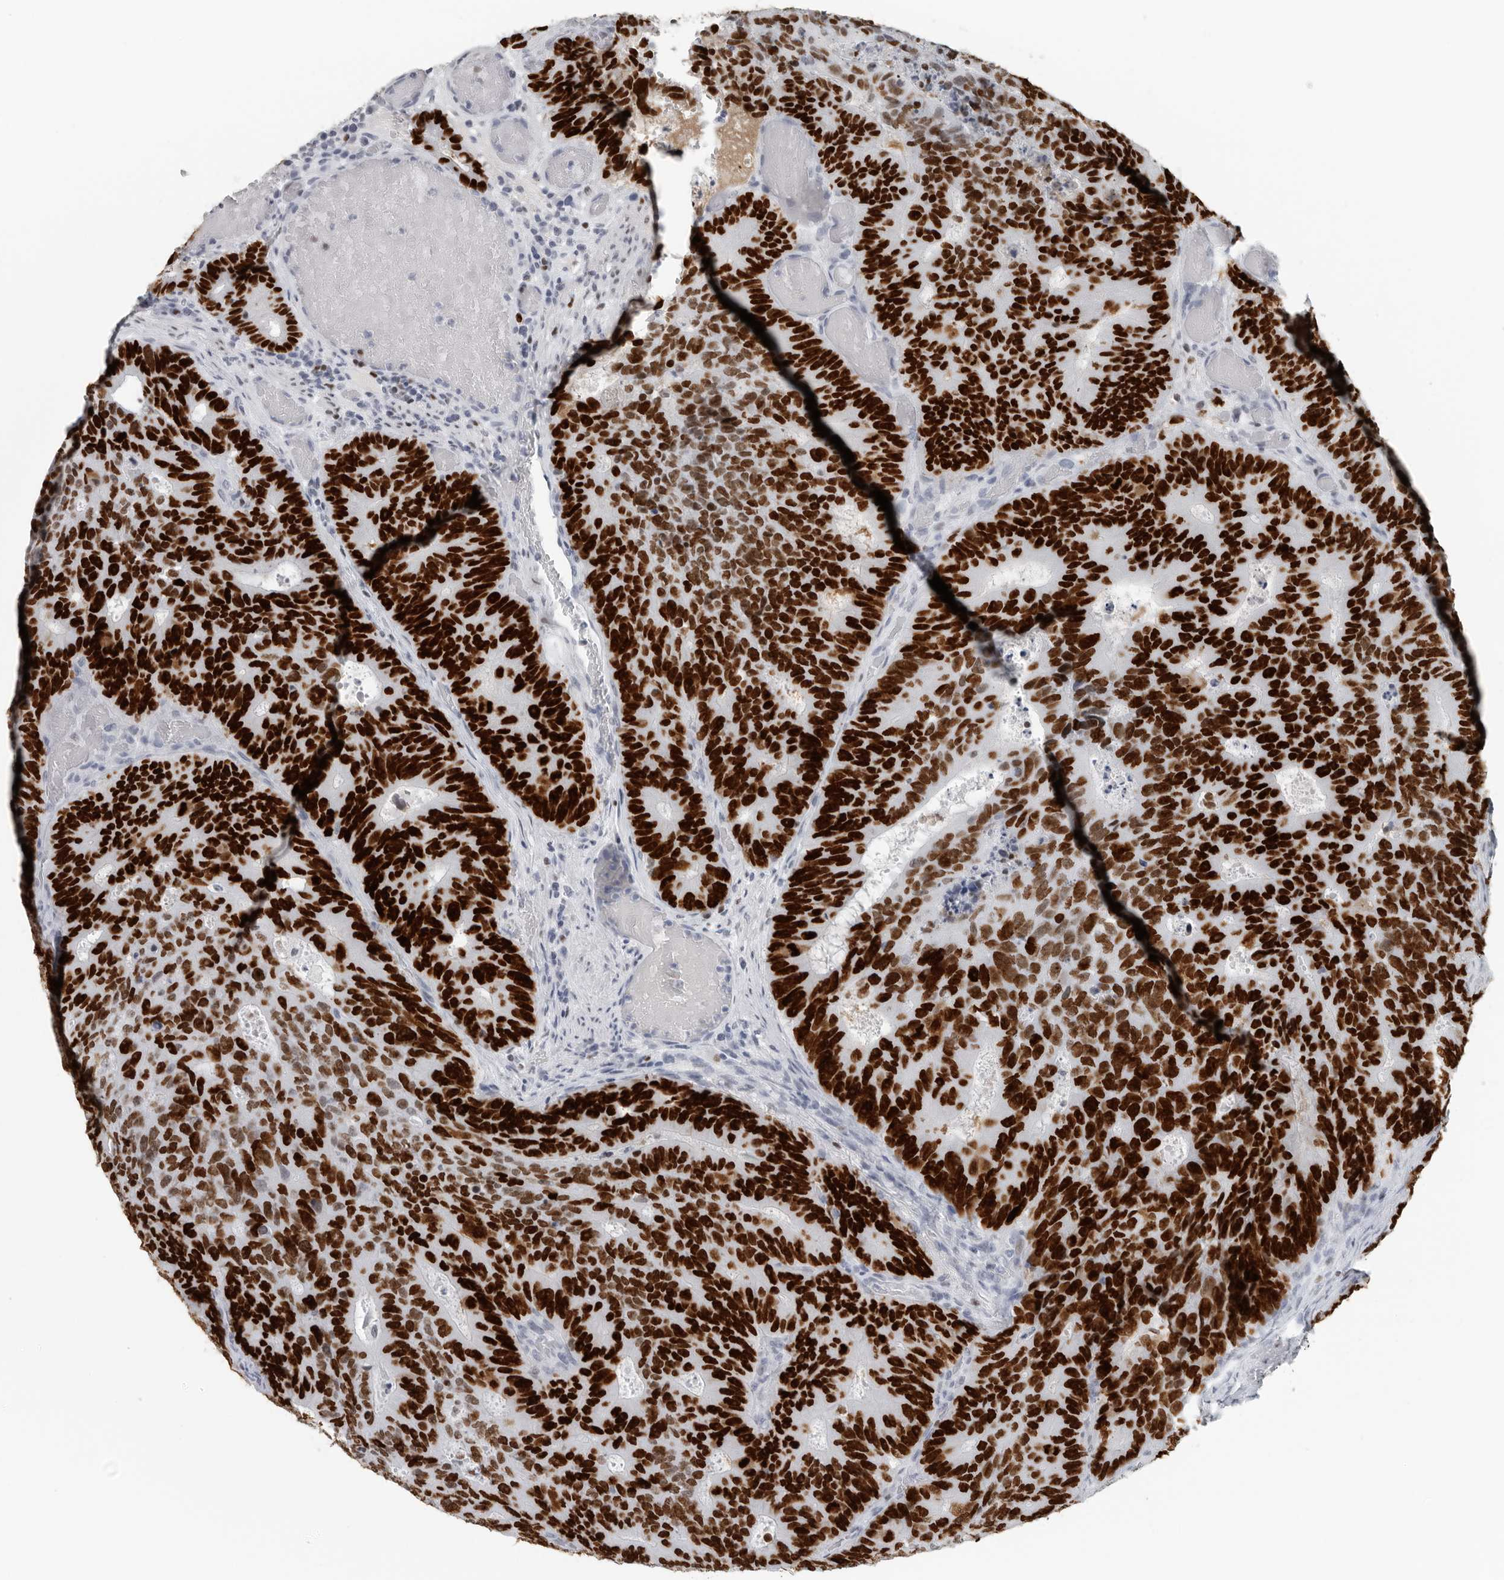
{"staining": {"intensity": "strong", "quantity": ">75%", "location": "nuclear"}, "tissue": "colorectal cancer", "cell_type": "Tumor cells", "image_type": "cancer", "snomed": [{"axis": "morphology", "description": "Adenocarcinoma, NOS"}, {"axis": "topography", "description": "Colon"}], "caption": "There is high levels of strong nuclear expression in tumor cells of colorectal adenocarcinoma, as demonstrated by immunohistochemical staining (brown color).", "gene": "SATB2", "patient": {"sex": "male", "age": 87}}